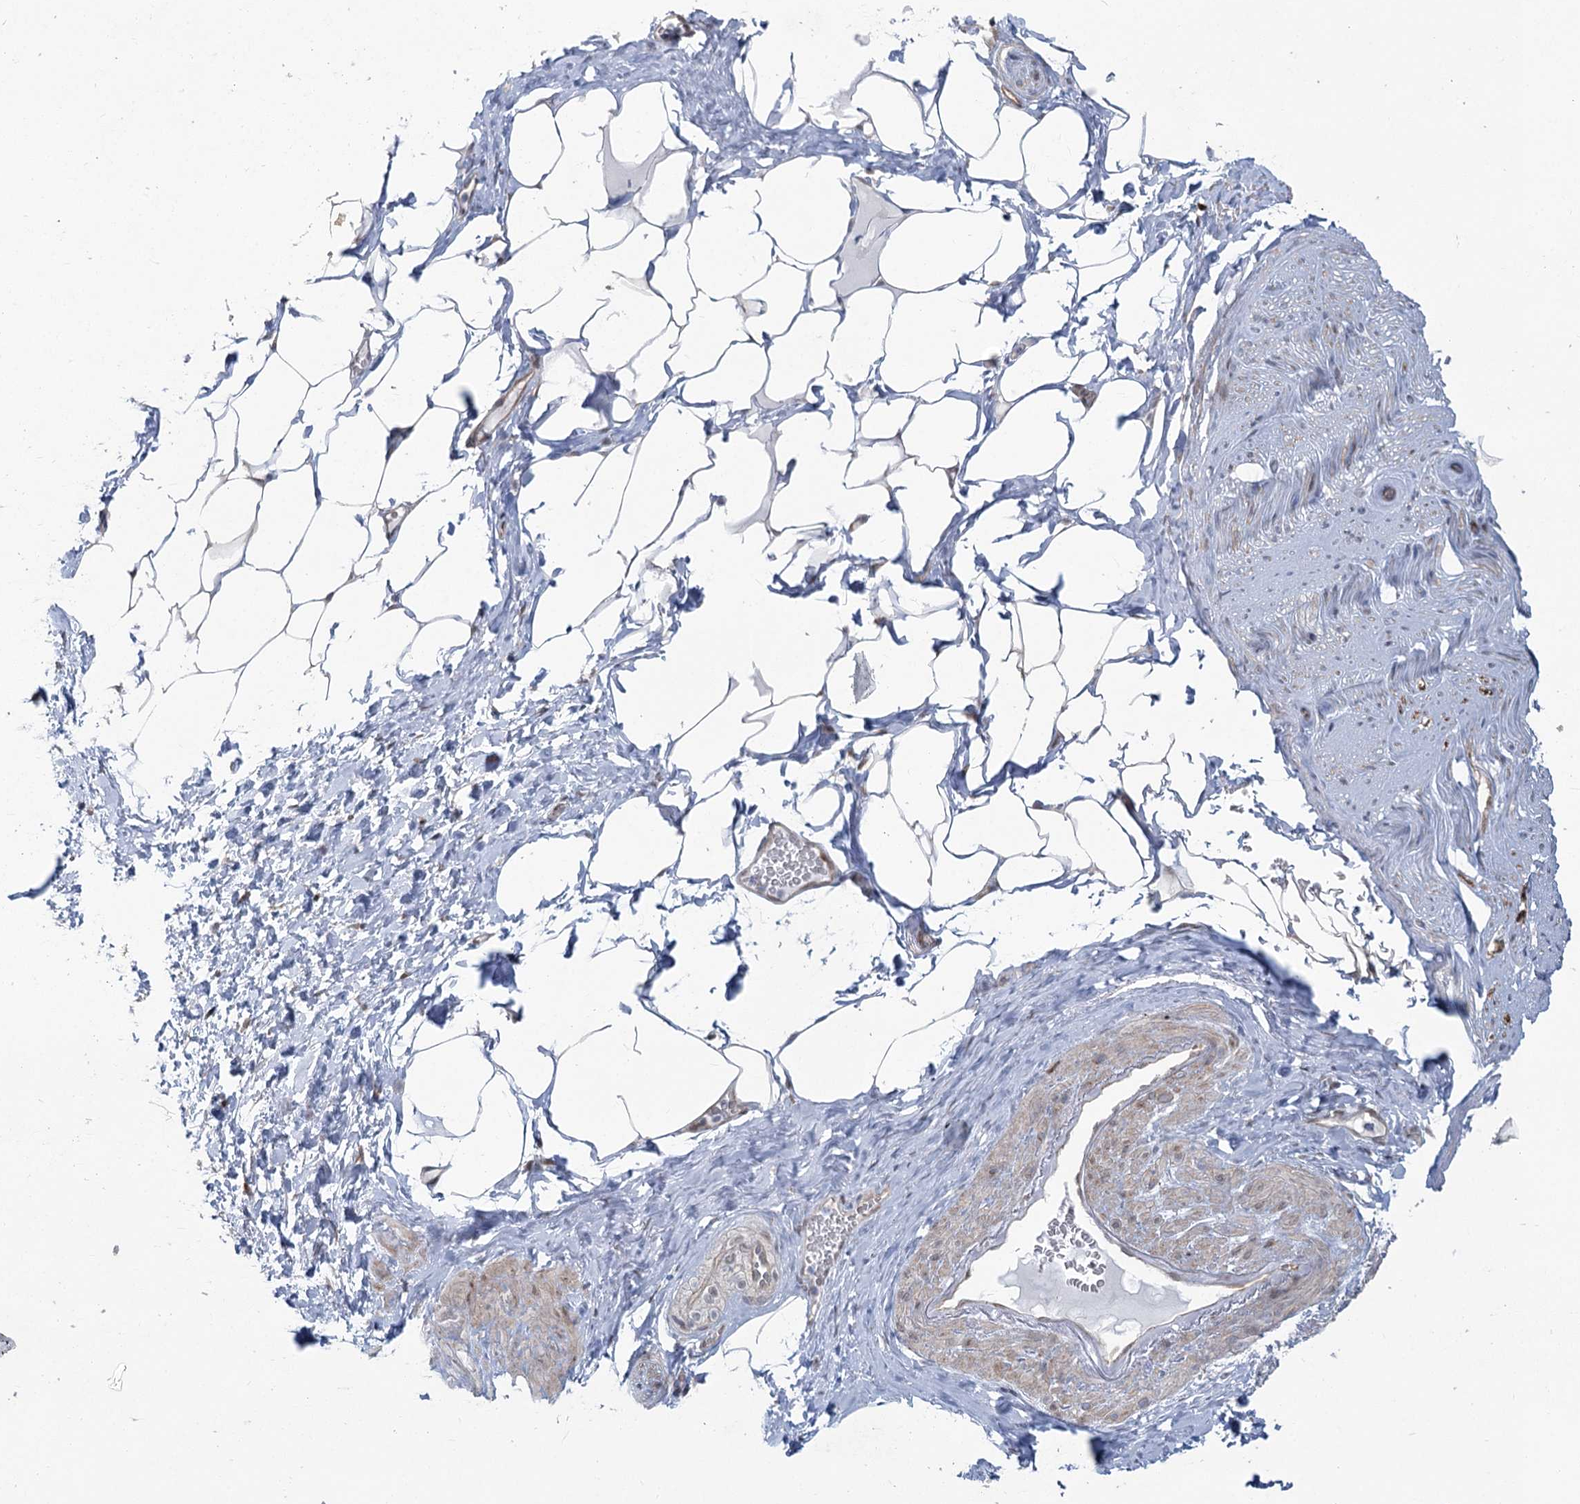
{"staining": {"intensity": "negative", "quantity": "none", "location": "none"}, "tissue": "adipose tissue", "cell_type": "Adipocytes", "image_type": "normal", "snomed": [{"axis": "morphology", "description": "Normal tissue, NOS"}, {"axis": "morphology", "description": "Adenocarcinoma, Low grade"}, {"axis": "topography", "description": "Prostate"}, {"axis": "topography", "description": "Peripheral nerve tissue"}], "caption": "Immunohistochemistry histopathology image of benign adipose tissue: adipose tissue stained with DAB reveals no significant protein staining in adipocytes.", "gene": "ABITRAM", "patient": {"sex": "male", "age": 63}}